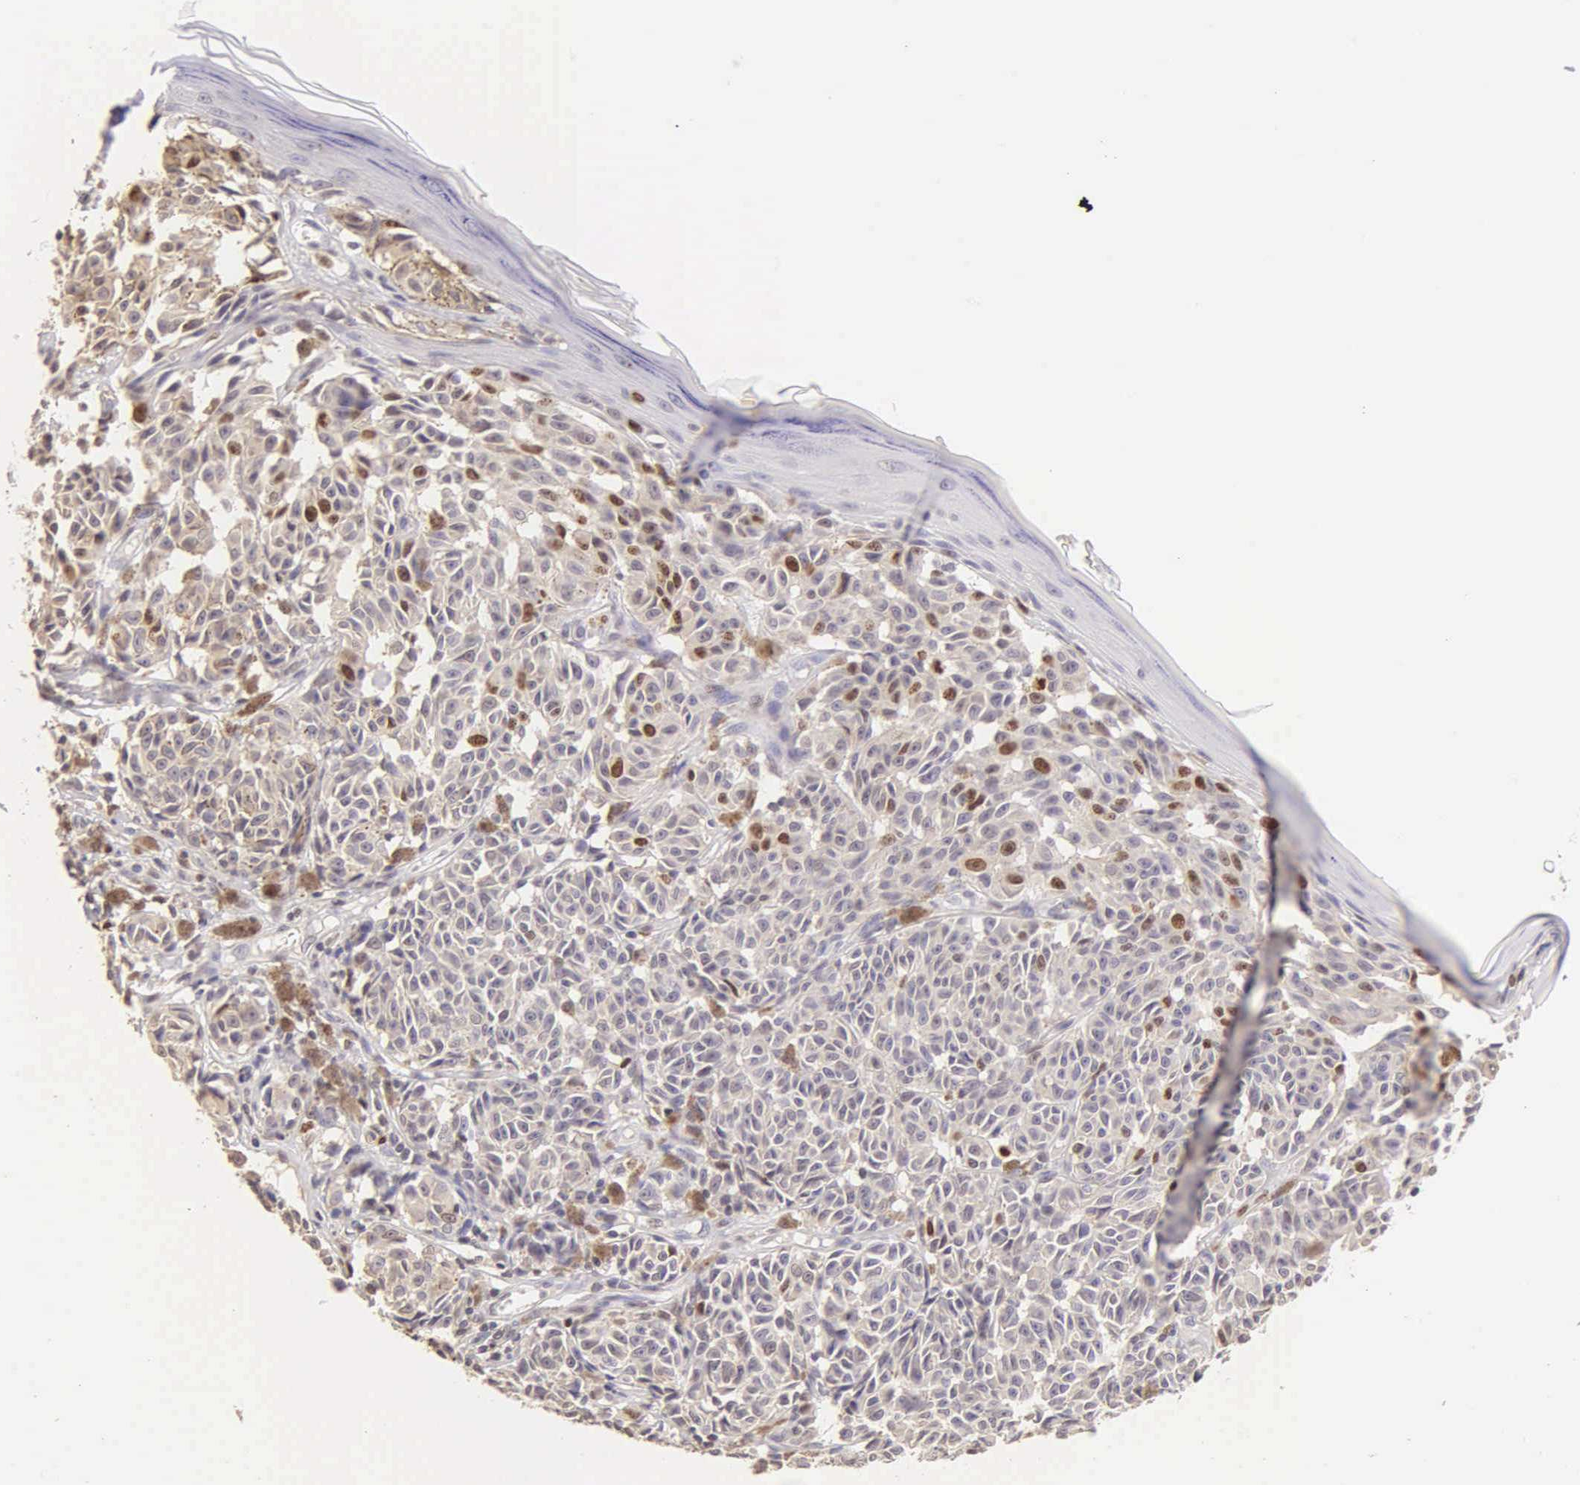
{"staining": {"intensity": "moderate", "quantity": "25%-75%", "location": "nuclear"}, "tissue": "melanoma", "cell_type": "Tumor cells", "image_type": "cancer", "snomed": [{"axis": "morphology", "description": "Malignant melanoma, NOS"}, {"axis": "topography", "description": "Skin"}], "caption": "Malignant melanoma tissue demonstrates moderate nuclear positivity in approximately 25%-75% of tumor cells", "gene": "MKI67", "patient": {"sex": "male", "age": 49}}